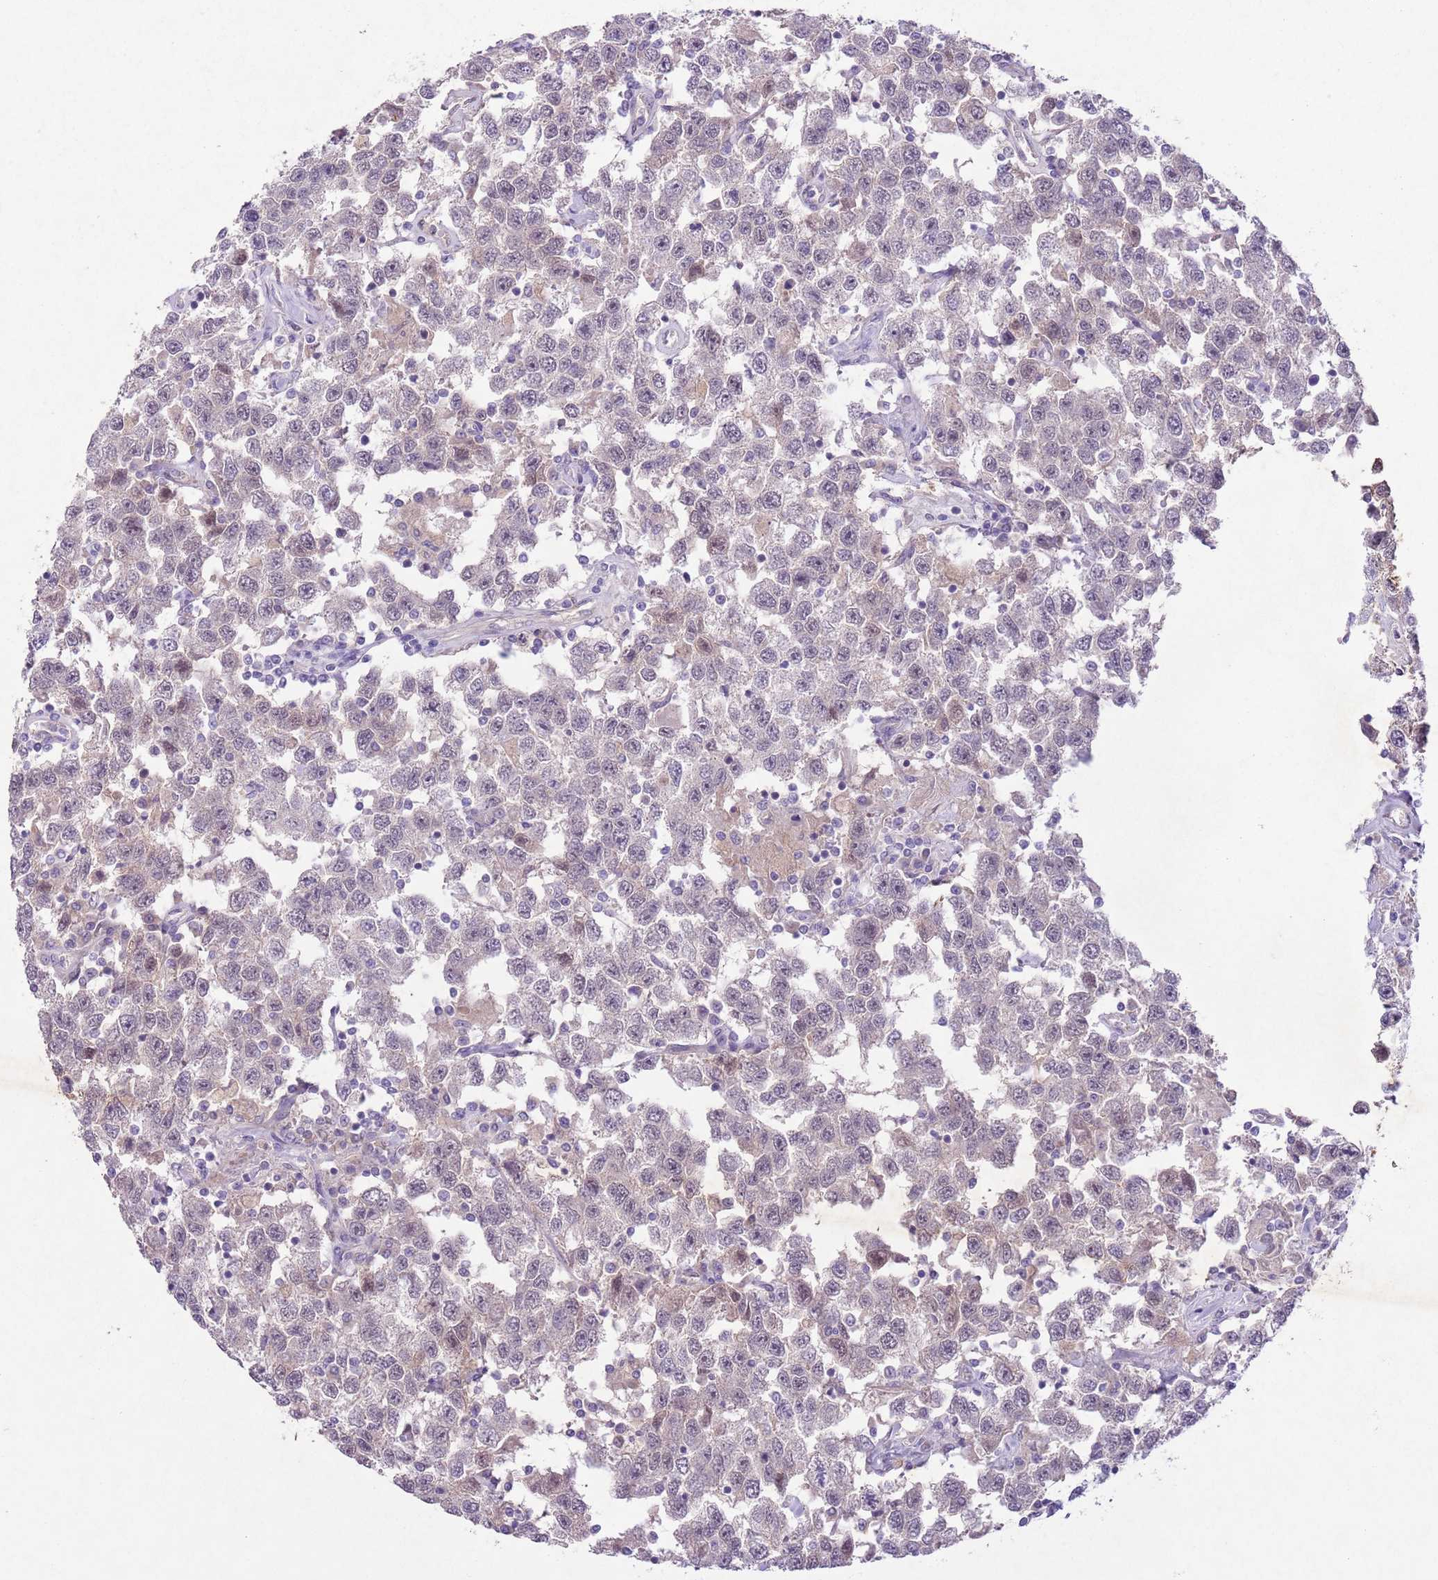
{"staining": {"intensity": "weak", "quantity": "<25%", "location": "nuclear"}, "tissue": "testis cancer", "cell_type": "Tumor cells", "image_type": "cancer", "snomed": [{"axis": "morphology", "description": "Seminoma, NOS"}, {"axis": "topography", "description": "Testis"}], "caption": "An immunohistochemistry (IHC) histopathology image of testis cancer (seminoma) is shown. There is no staining in tumor cells of testis cancer (seminoma).", "gene": "CCNI", "patient": {"sex": "male", "age": 41}}